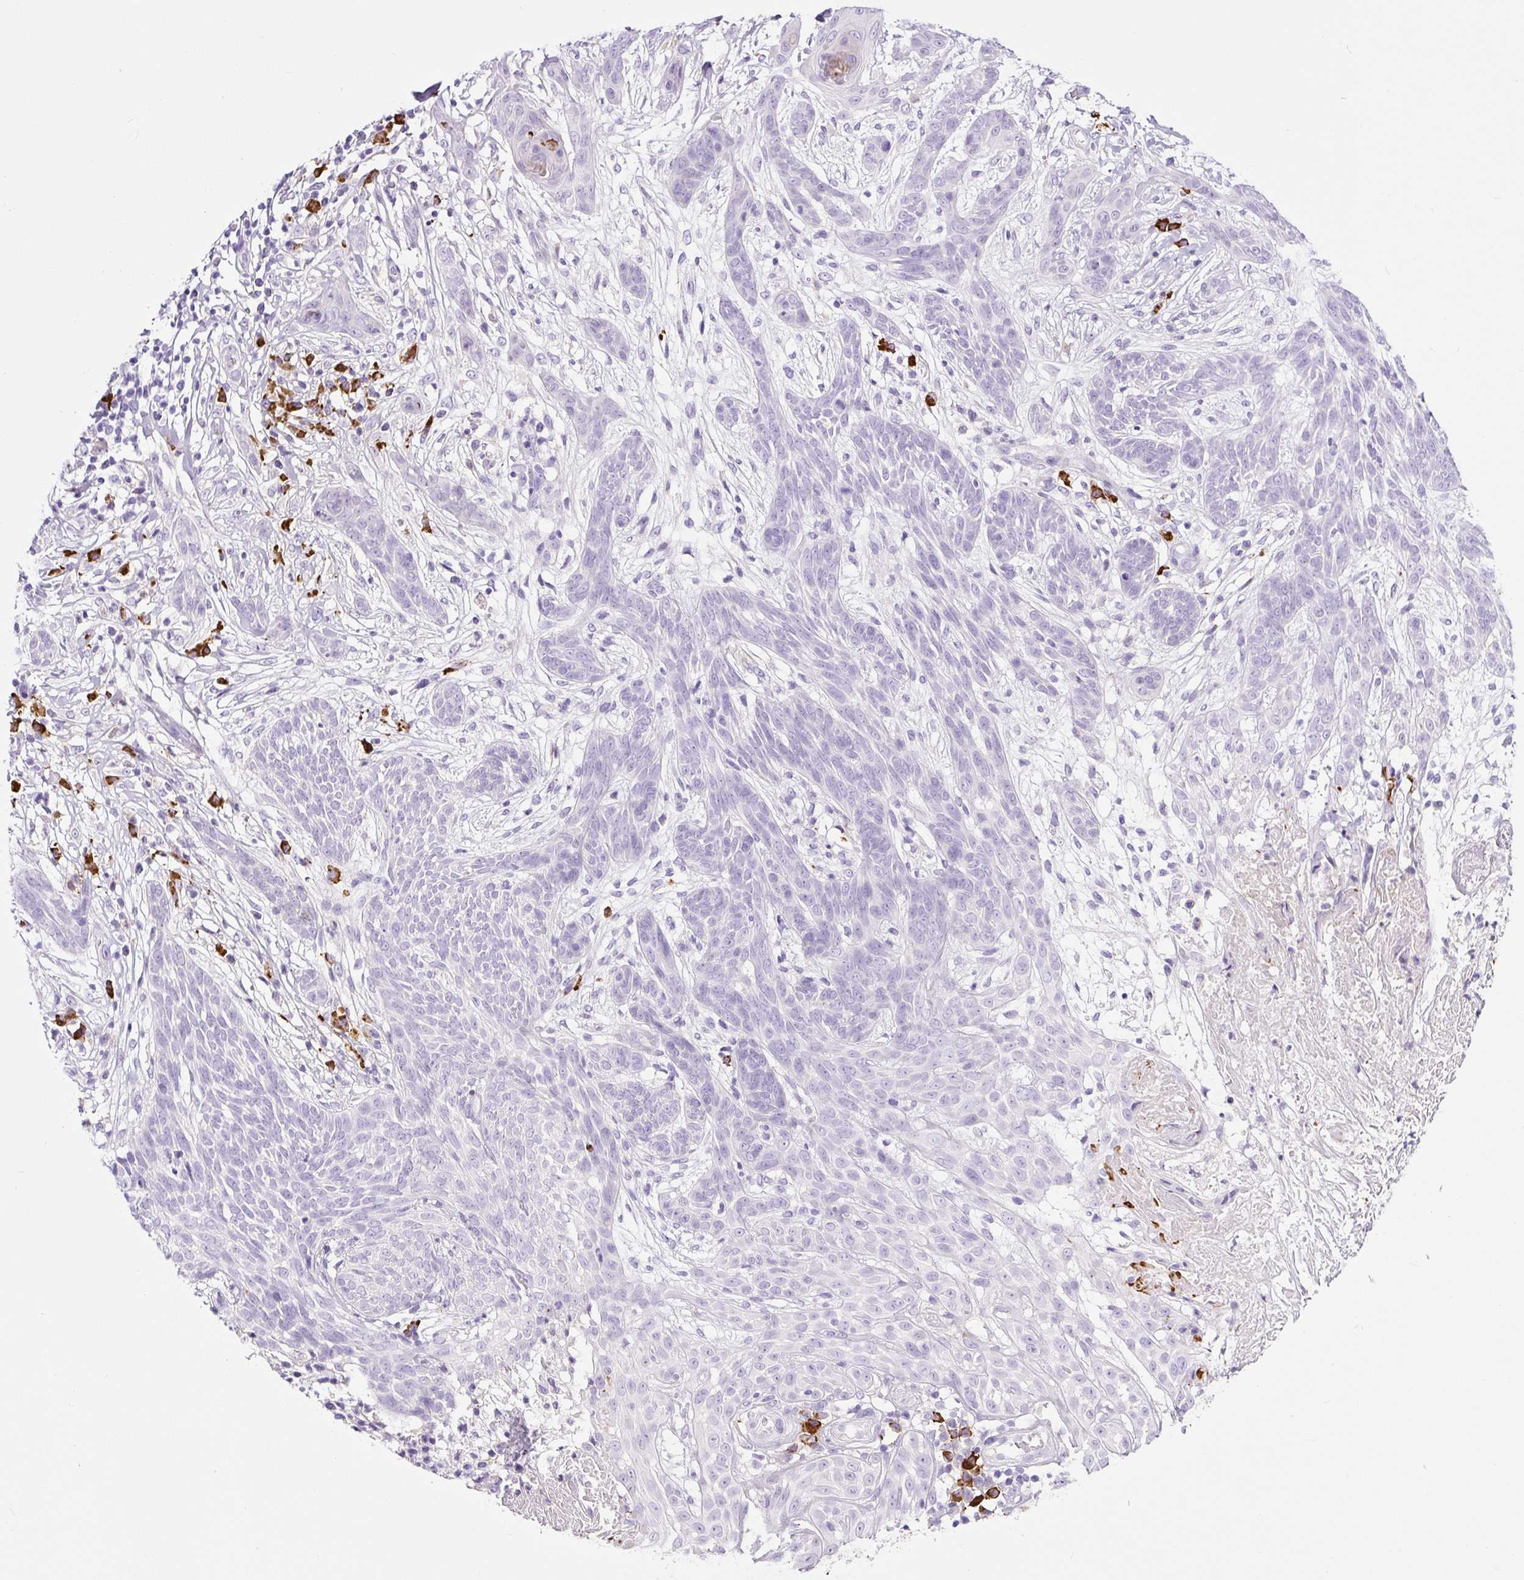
{"staining": {"intensity": "negative", "quantity": "none", "location": "none"}, "tissue": "skin cancer", "cell_type": "Tumor cells", "image_type": "cancer", "snomed": [{"axis": "morphology", "description": "Basal cell carcinoma"}, {"axis": "topography", "description": "Skin"}, {"axis": "topography", "description": "Skin, foot"}], "caption": "Tumor cells show no significant expression in basal cell carcinoma (skin).", "gene": "RNF212B", "patient": {"sex": "female", "age": 86}}